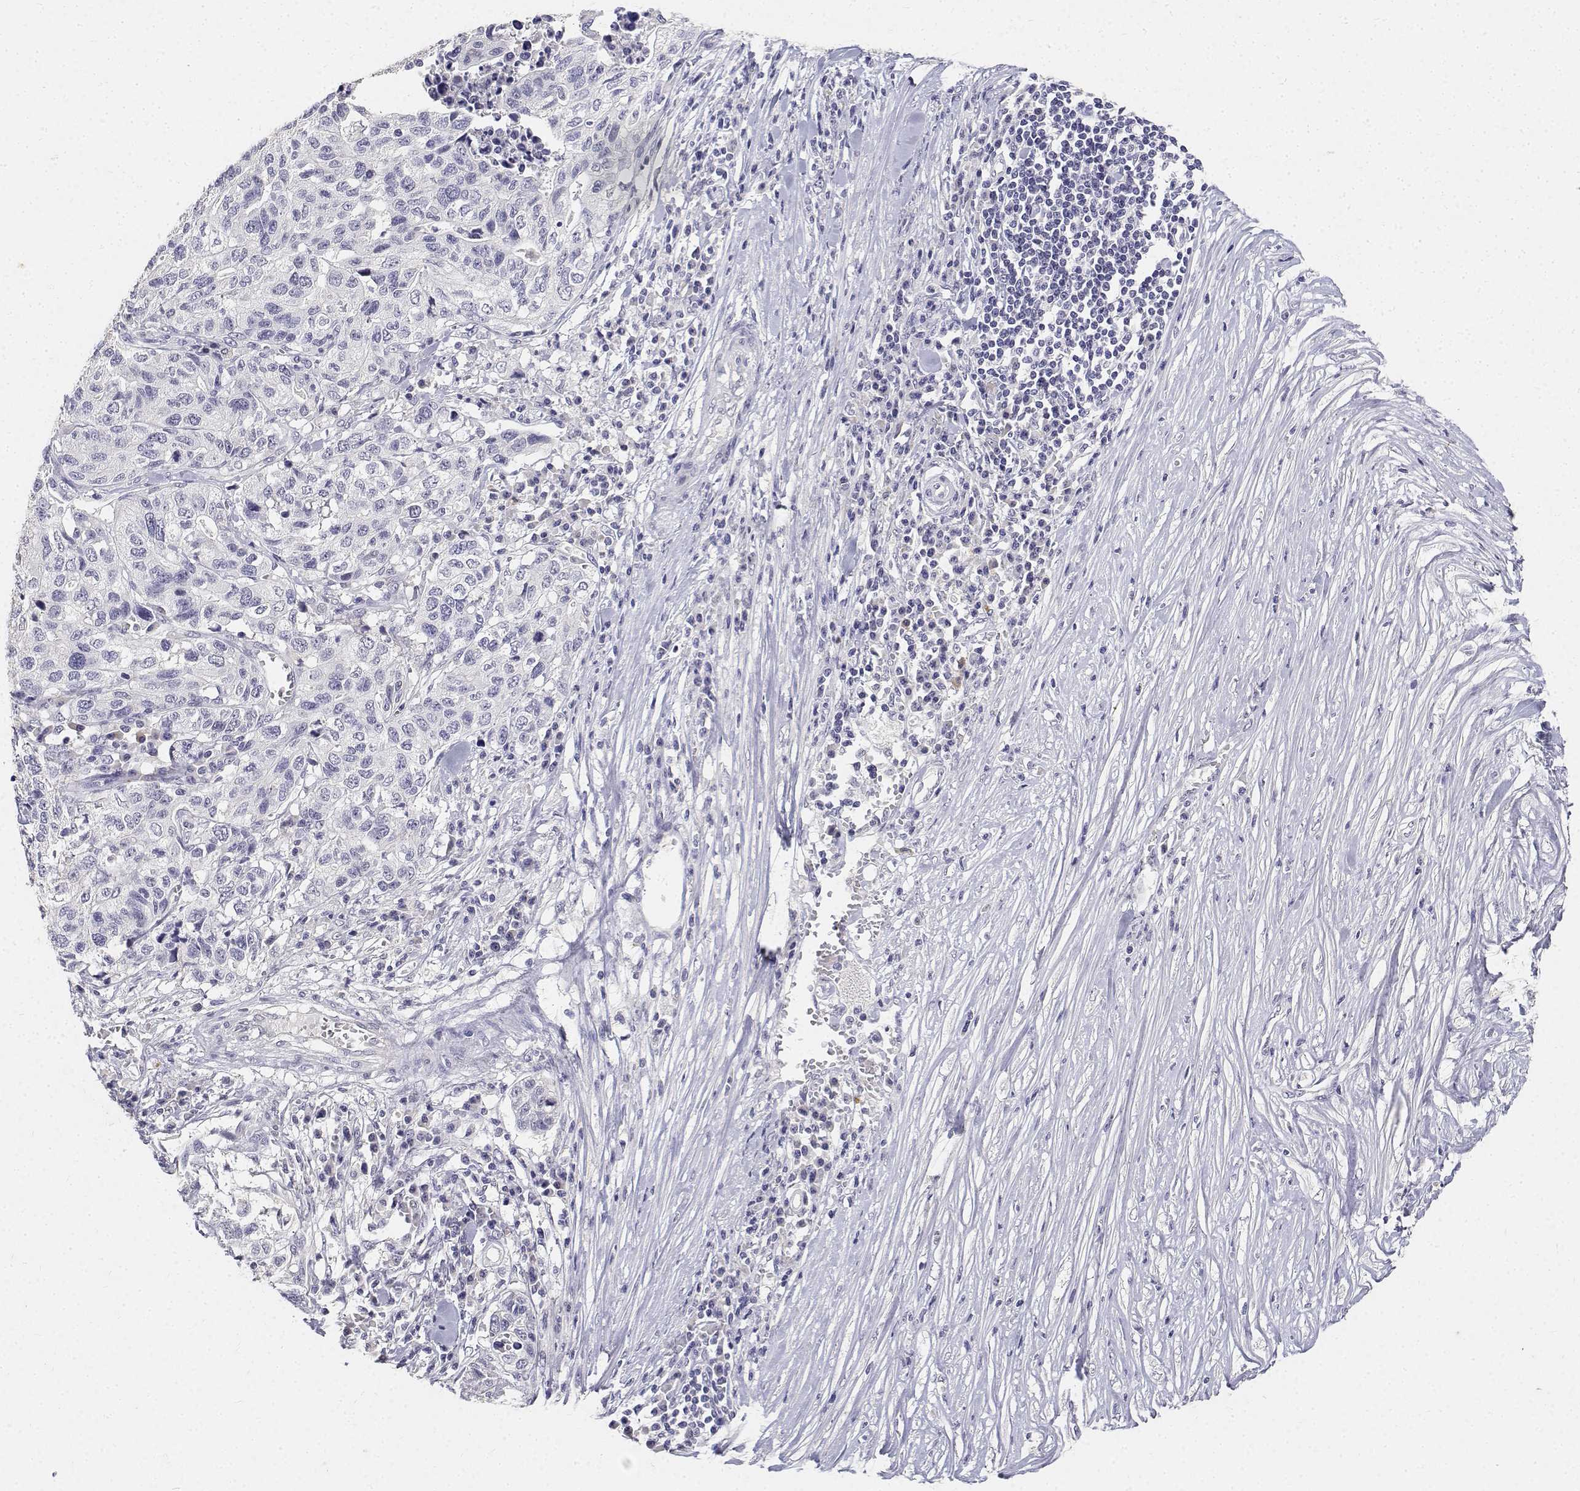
{"staining": {"intensity": "negative", "quantity": "none", "location": "none"}, "tissue": "stomach cancer", "cell_type": "Tumor cells", "image_type": "cancer", "snomed": [{"axis": "morphology", "description": "Adenocarcinoma, NOS"}, {"axis": "topography", "description": "Stomach, upper"}], "caption": "The IHC image has no significant expression in tumor cells of stomach adenocarcinoma tissue.", "gene": "PAEP", "patient": {"sex": "female", "age": 67}}